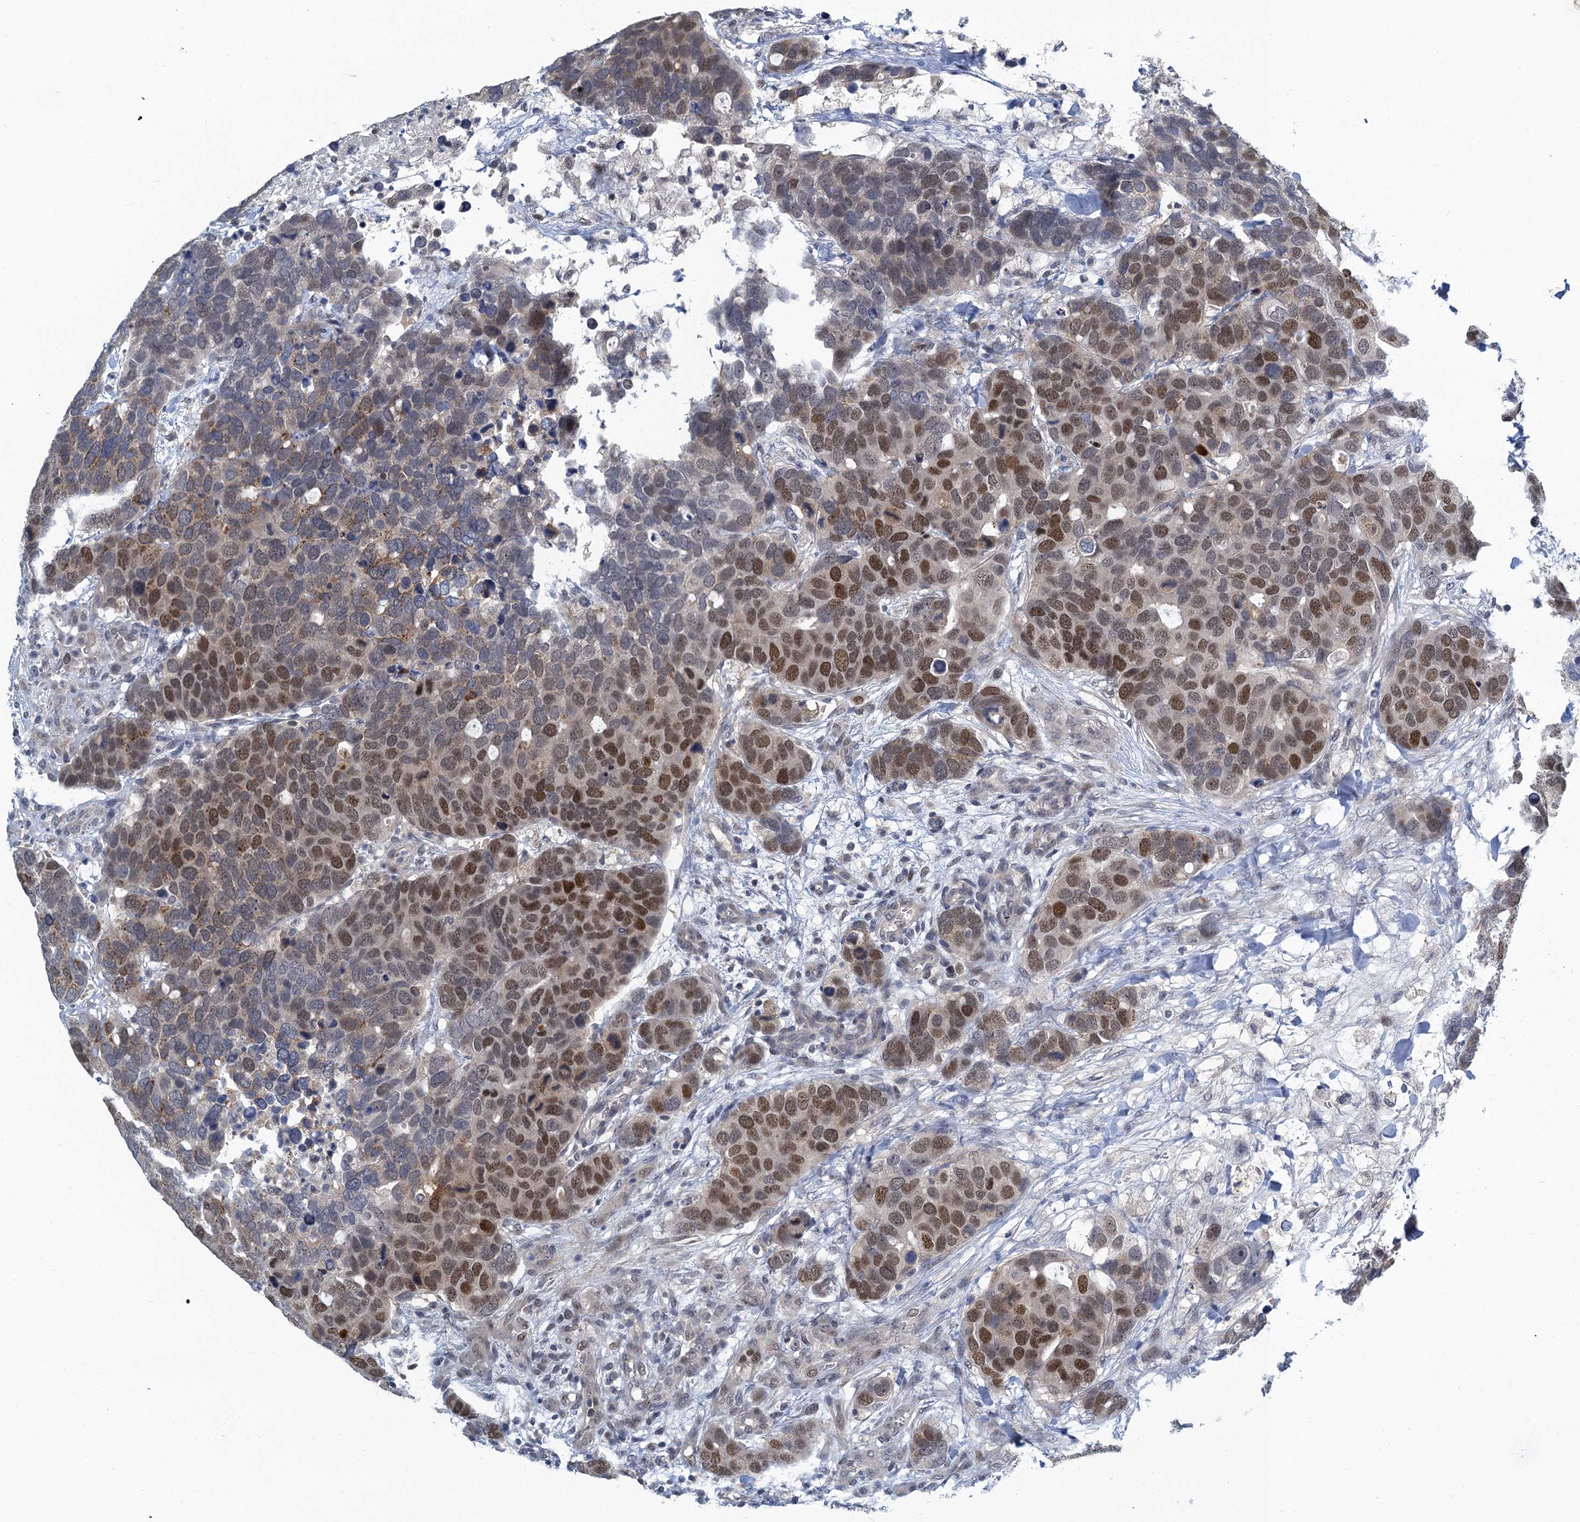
{"staining": {"intensity": "moderate", "quantity": "25%-75%", "location": "nuclear"}, "tissue": "breast cancer", "cell_type": "Tumor cells", "image_type": "cancer", "snomed": [{"axis": "morphology", "description": "Duct carcinoma"}, {"axis": "topography", "description": "Breast"}], "caption": "Tumor cells show moderate nuclear staining in about 25%-75% of cells in breast cancer (invasive ductal carcinoma). (brown staining indicates protein expression, while blue staining denotes nuclei).", "gene": "MRFAP1", "patient": {"sex": "female", "age": 83}}